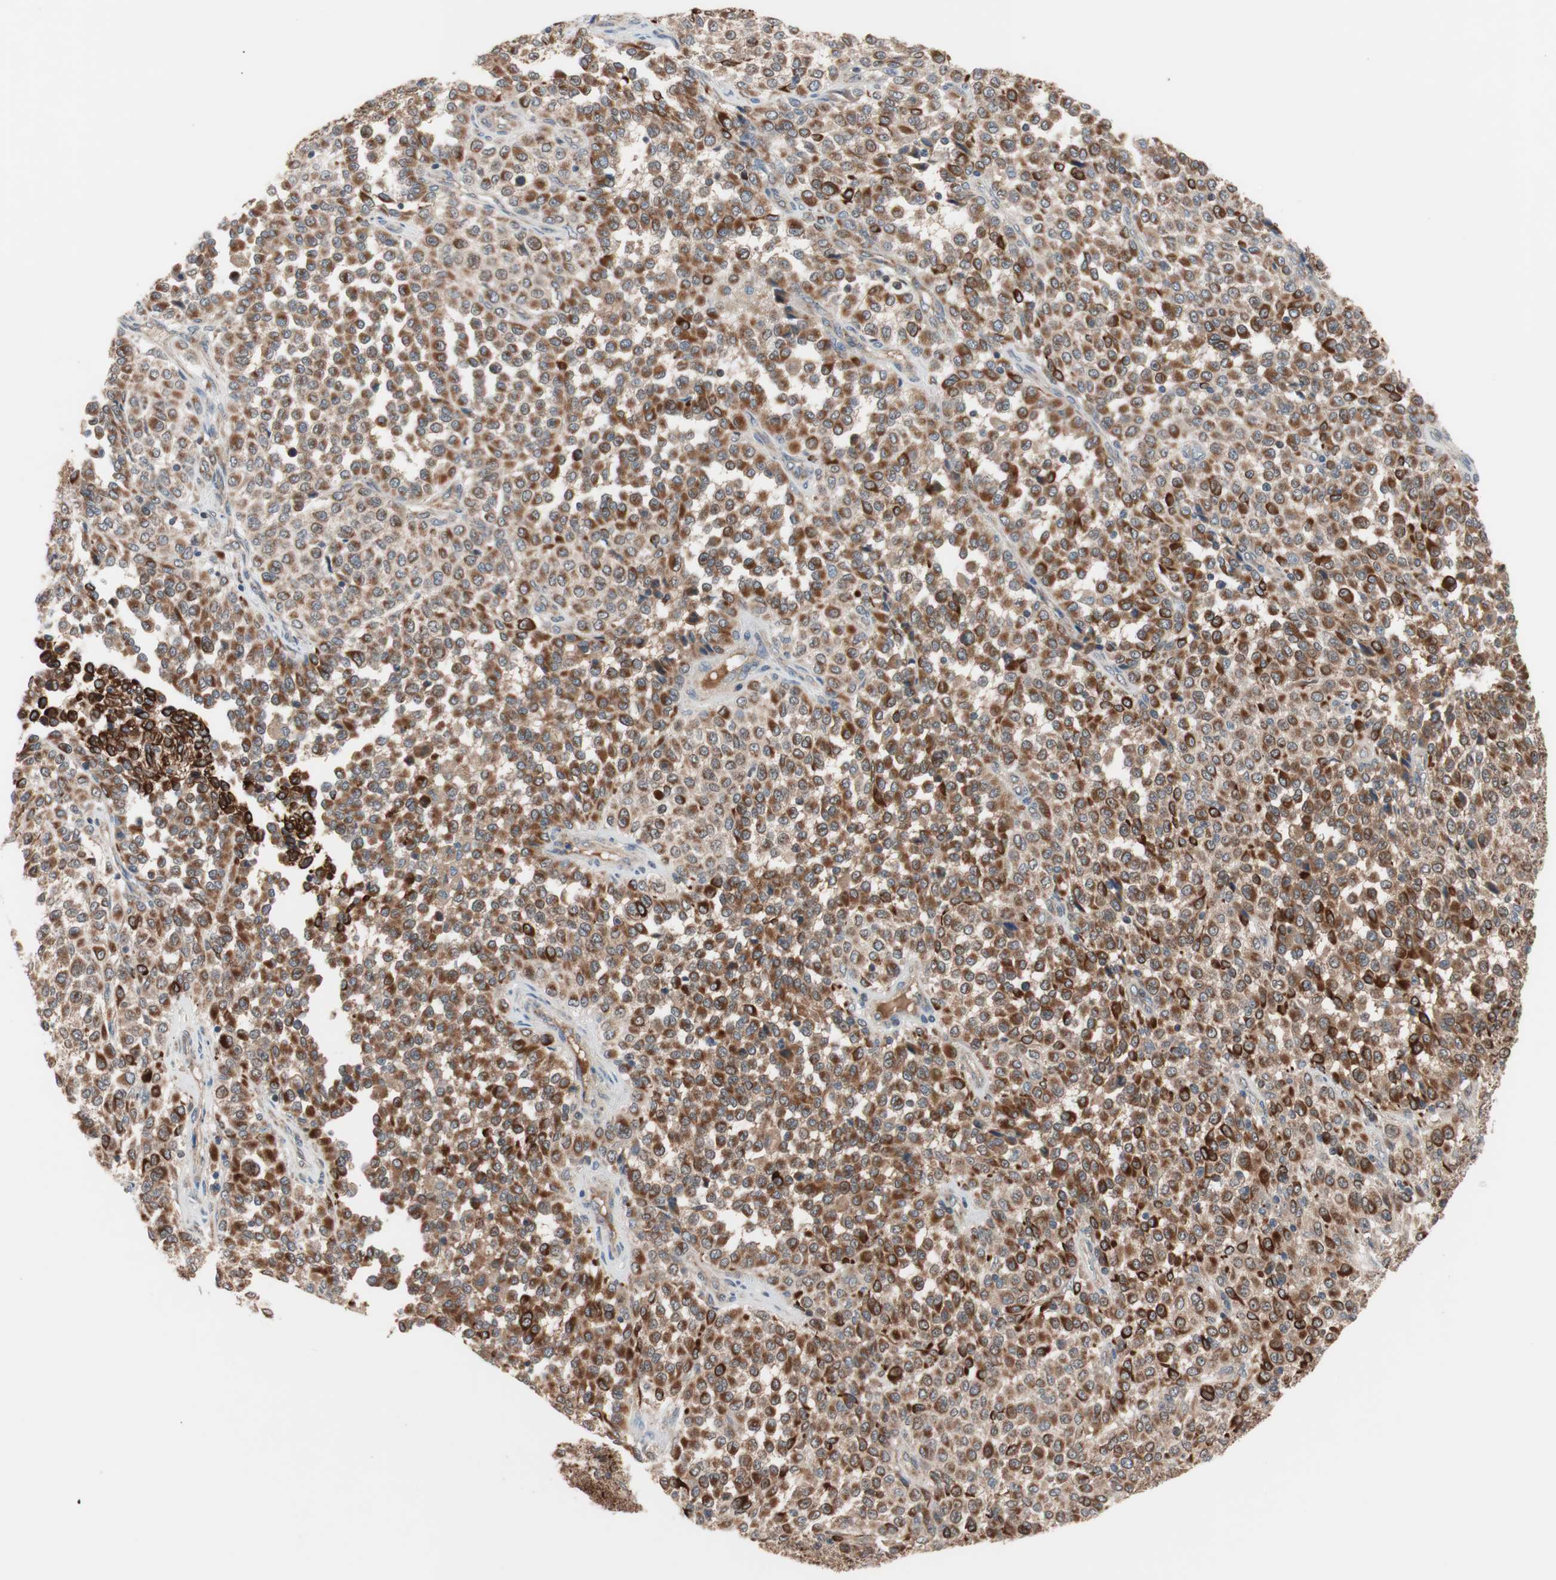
{"staining": {"intensity": "strong", "quantity": ">75%", "location": "cytoplasmic/membranous"}, "tissue": "melanoma", "cell_type": "Tumor cells", "image_type": "cancer", "snomed": [{"axis": "morphology", "description": "Malignant melanoma, Metastatic site"}, {"axis": "topography", "description": "Pancreas"}], "caption": "An image of malignant melanoma (metastatic site) stained for a protein displays strong cytoplasmic/membranous brown staining in tumor cells.", "gene": "HMBS", "patient": {"sex": "female", "age": 30}}